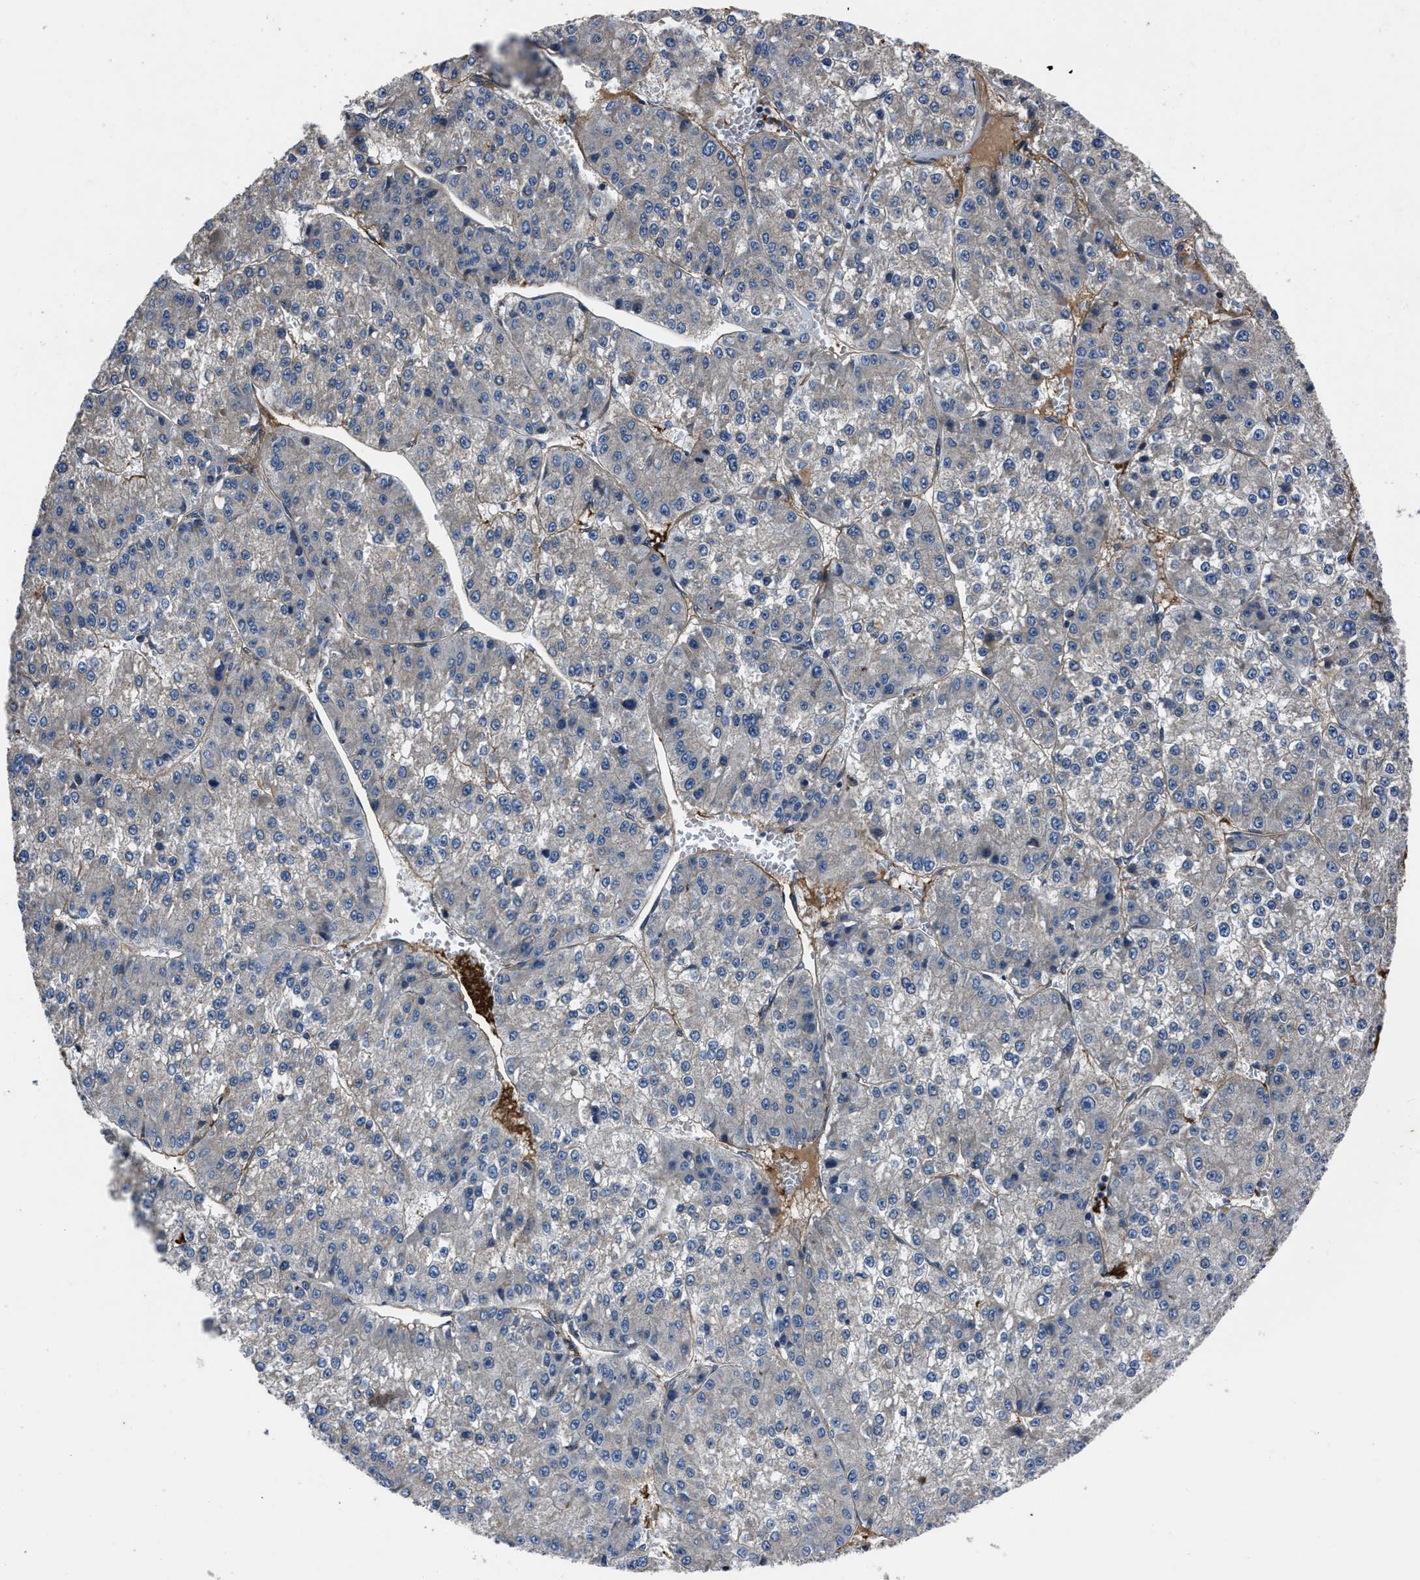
{"staining": {"intensity": "negative", "quantity": "none", "location": "none"}, "tissue": "liver cancer", "cell_type": "Tumor cells", "image_type": "cancer", "snomed": [{"axis": "morphology", "description": "Carcinoma, Hepatocellular, NOS"}, {"axis": "topography", "description": "Liver"}], "caption": "Immunohistochemical staining of hepatocellular carcinoma (liver) exhibits no significant staining in tumor cells.", "gene": "ERC1", "patient": {"sex": "female", "age": 73}}